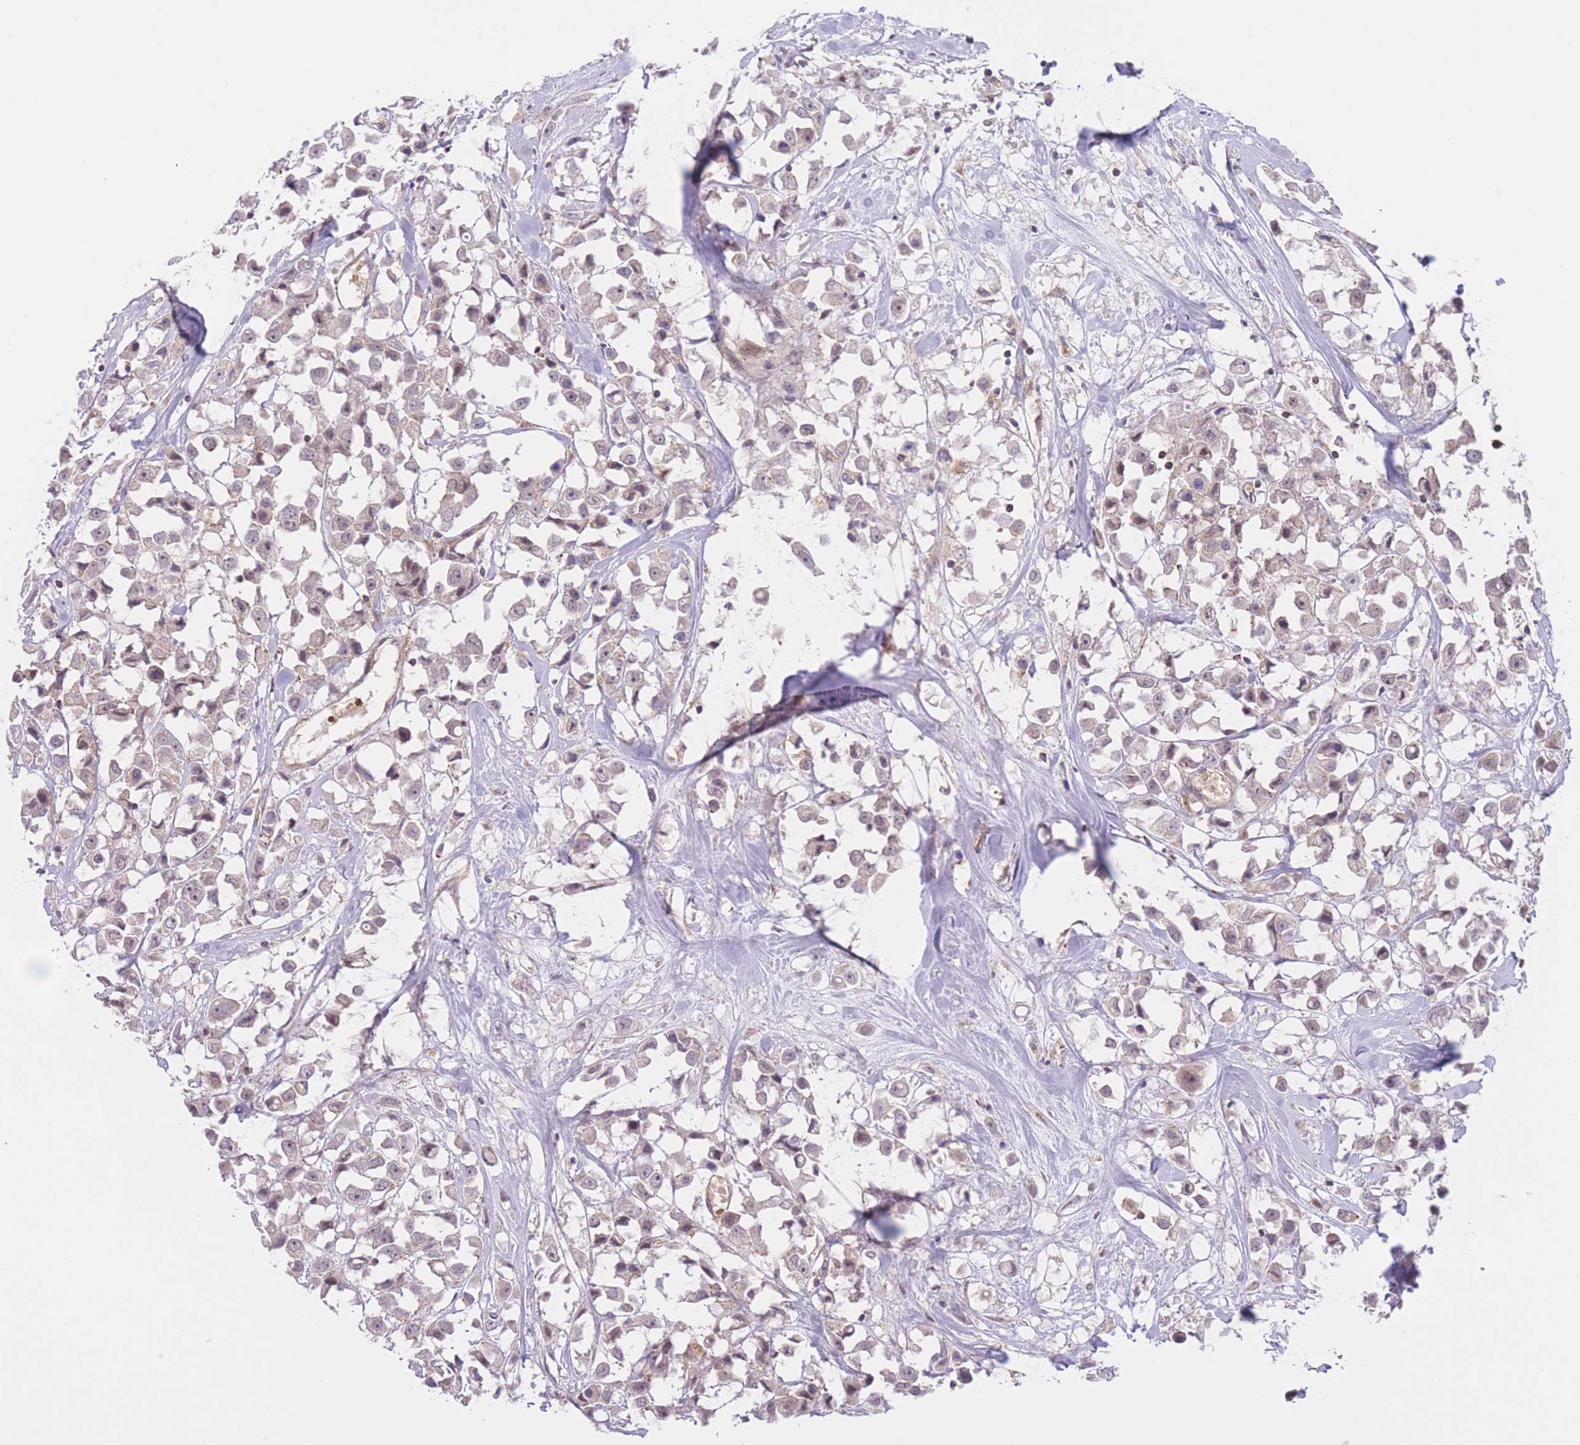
{"staining": {"intensity": "negative", "quantity": "none", "location": "none"}, "tissue": "breast cancer", "cell_type": "Tumor cells", "image_type": "cancer", "snomed": [{"axis": "morphology", "description": "Duct carcinoma"}, {"axis": "topography", "description": "Breast"}], "caption": "The histopathology image shows no significant expression in tumor cells of breast cancer (infiltrating ductal carcinoma). (Brightfield microscopy of DAB IHC at high magnification).", "gene": "FUT5", "patient": {"sex": "female", "age": 61}}